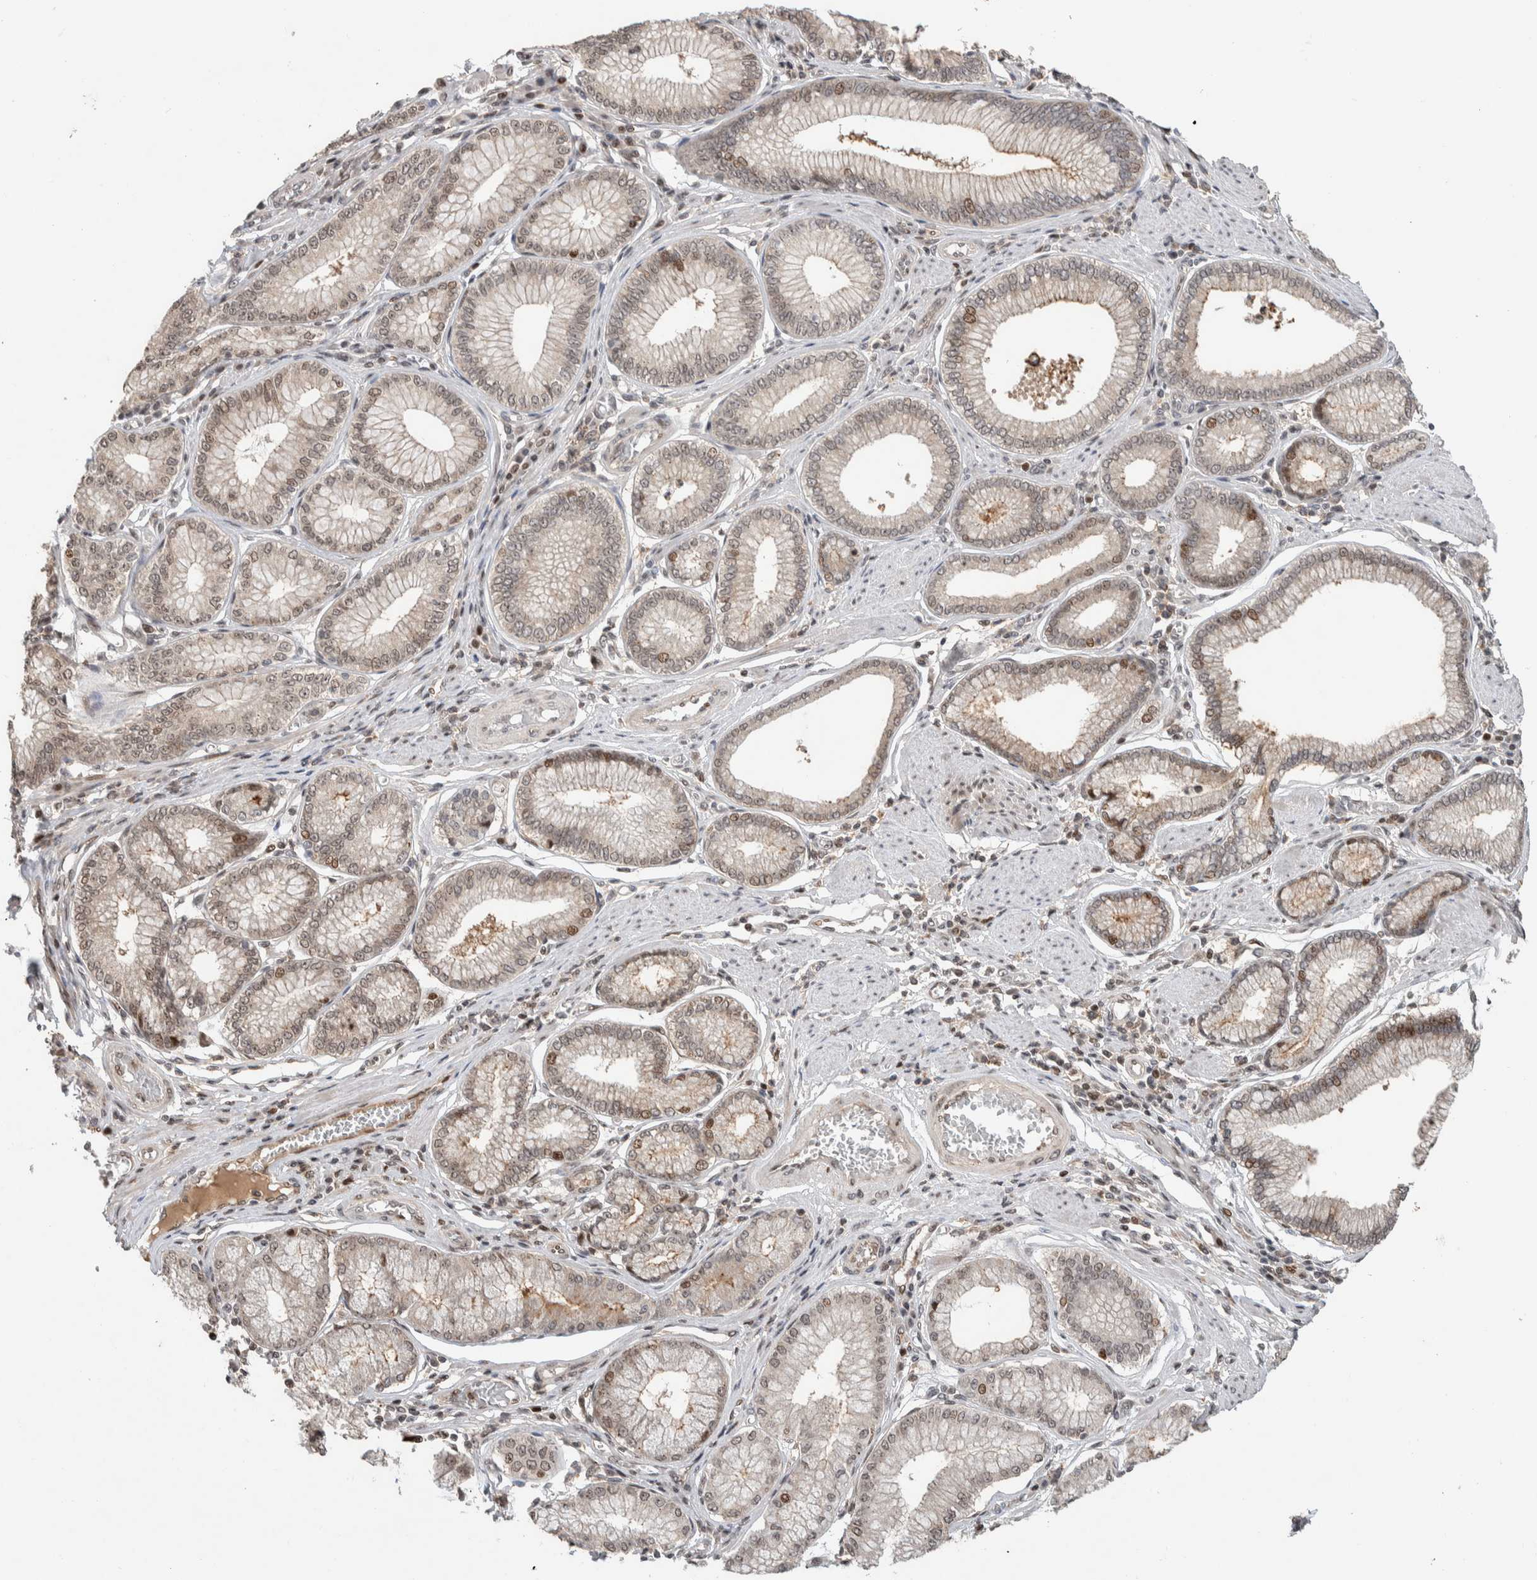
{"staining": {"intensity": "moderate", "quantity": "25%-75%", "location": "nuclear"}, "tissue": "stomach cancer", "cell_type": "Tumor cells", "image_type": "cancer", "snomed": [{"axis": "morphology", "description": "Adenocarcinoma, NOS"}, {"axis": "topography", "description": "Stomach"}], "caption": "Immunohistochemistry image of neoplastic tissue: human stomach adenocarcinoma stained using immunohistochemistry exhibits medium levels of moderate protein expression localized specifically in the nuclear of tumor cells, appearing as a nuclear brown color.", "gene": "ZNF521", "patient": {"sex": "male", "age": 59}}